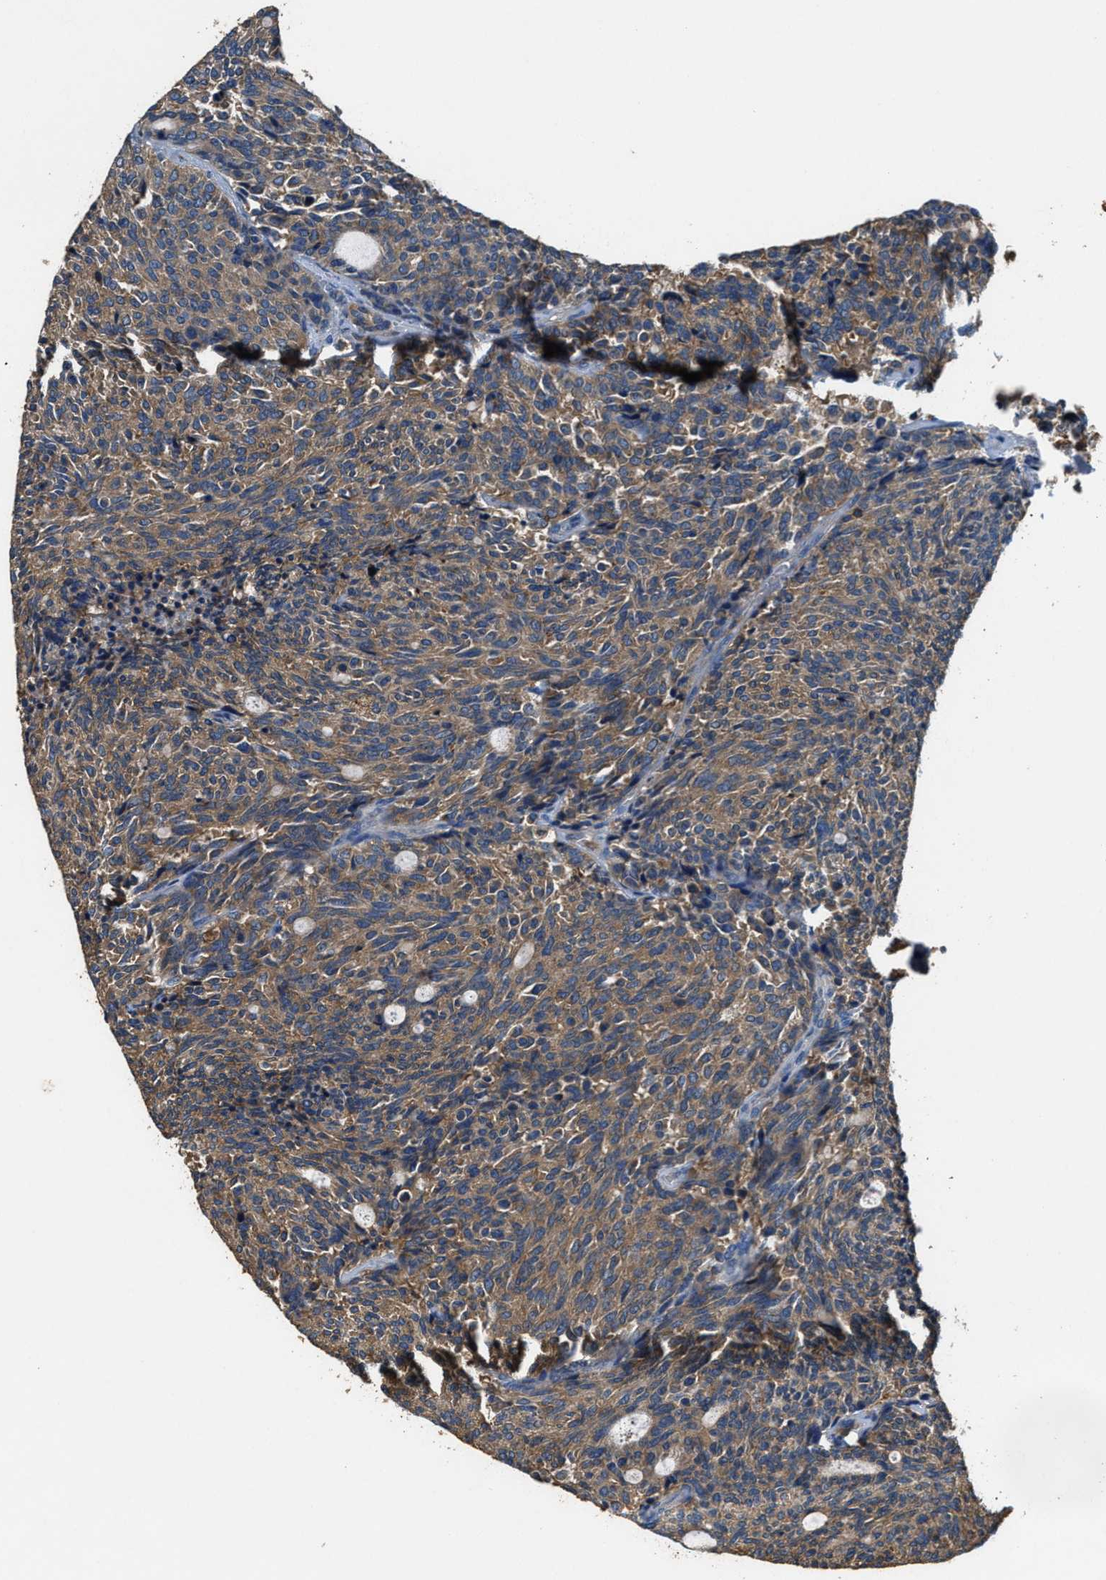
{"staining": {"intensity": "weak", "quantity": "25%-75%", "location": "cytoplasmic/membranous"}, "tissue": "carcinoid", "cell_type": "Tumor cells", "image_type": "cancer", "snomed": [{"axis": "morphology", "description": "Carcinoid, malignant, NOS"}, {"axis": "topography", "description": "Pancreas"}], "caption": "This image demonstrates IHC staining of carcinoid (malignant), with low weak cytoplasmic/membranous staining in about 25%-75% of tumor cells.", "gene": "BLOC1S1", "patient": {"sex": "female", "age": 54}}